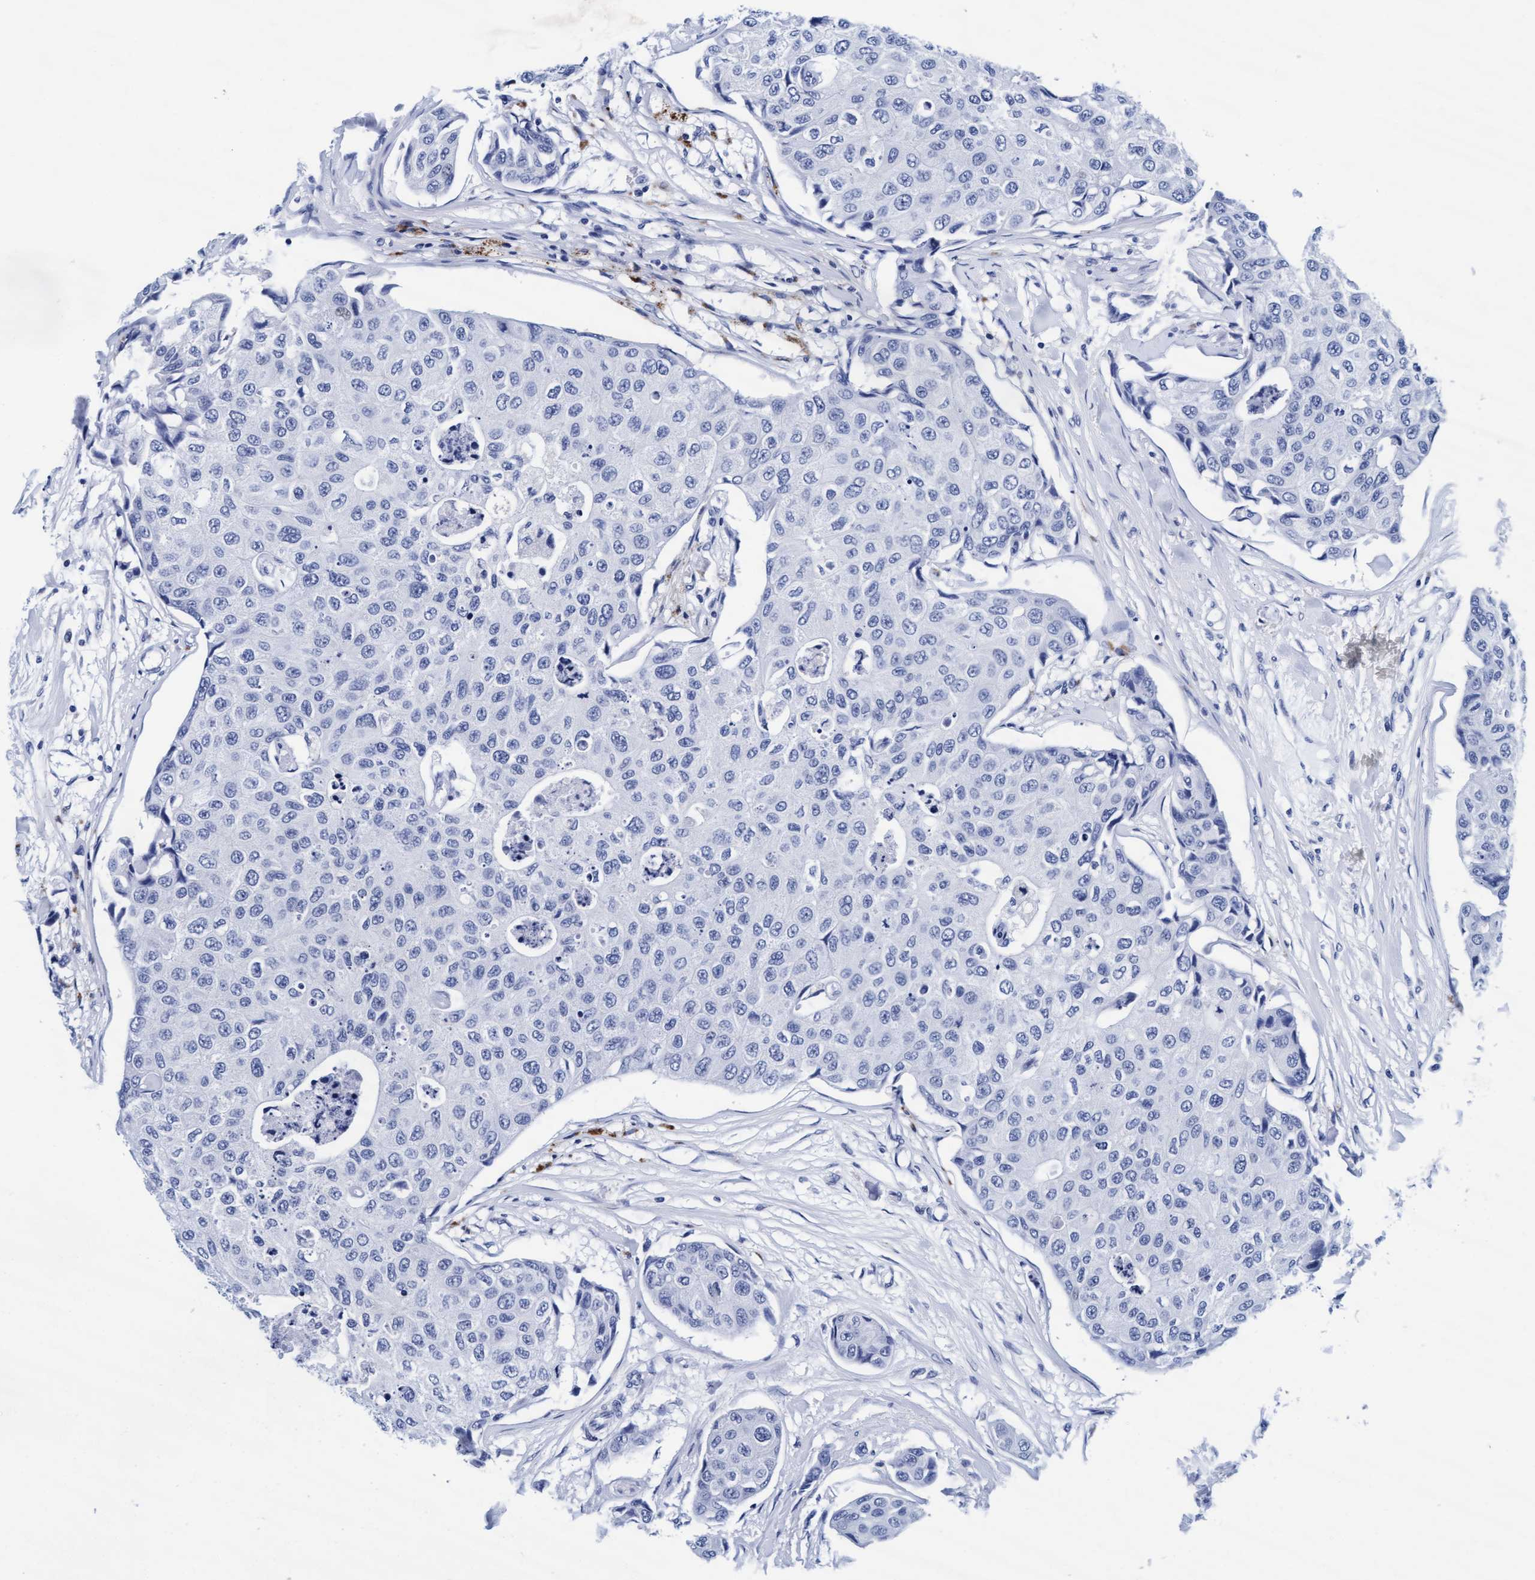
{"staining": {"intensity": "negative", "quantity": "none", "location": "none"}, "tissue": "breast cancer", "cell_type": "Tumor cells", "image_type": "cancer", "snomed": [{"axis": "morphology", "description": "Duct carcinoma"}, {"axis": "topography", "description": "Breast"}], "caption": "An image of intraductal carcinoma (breast) stained for a protein reveals no brown staining in tumor cells. Brightfield microscopy of immunohistochemistry (IHC) stained with DAB (3,3'-diaminobenzidine) (brown) and hematoxylin (blue), captured at high magnification.", "gene": "ARSG", "patient": {"sex": "female", "age": 80}}